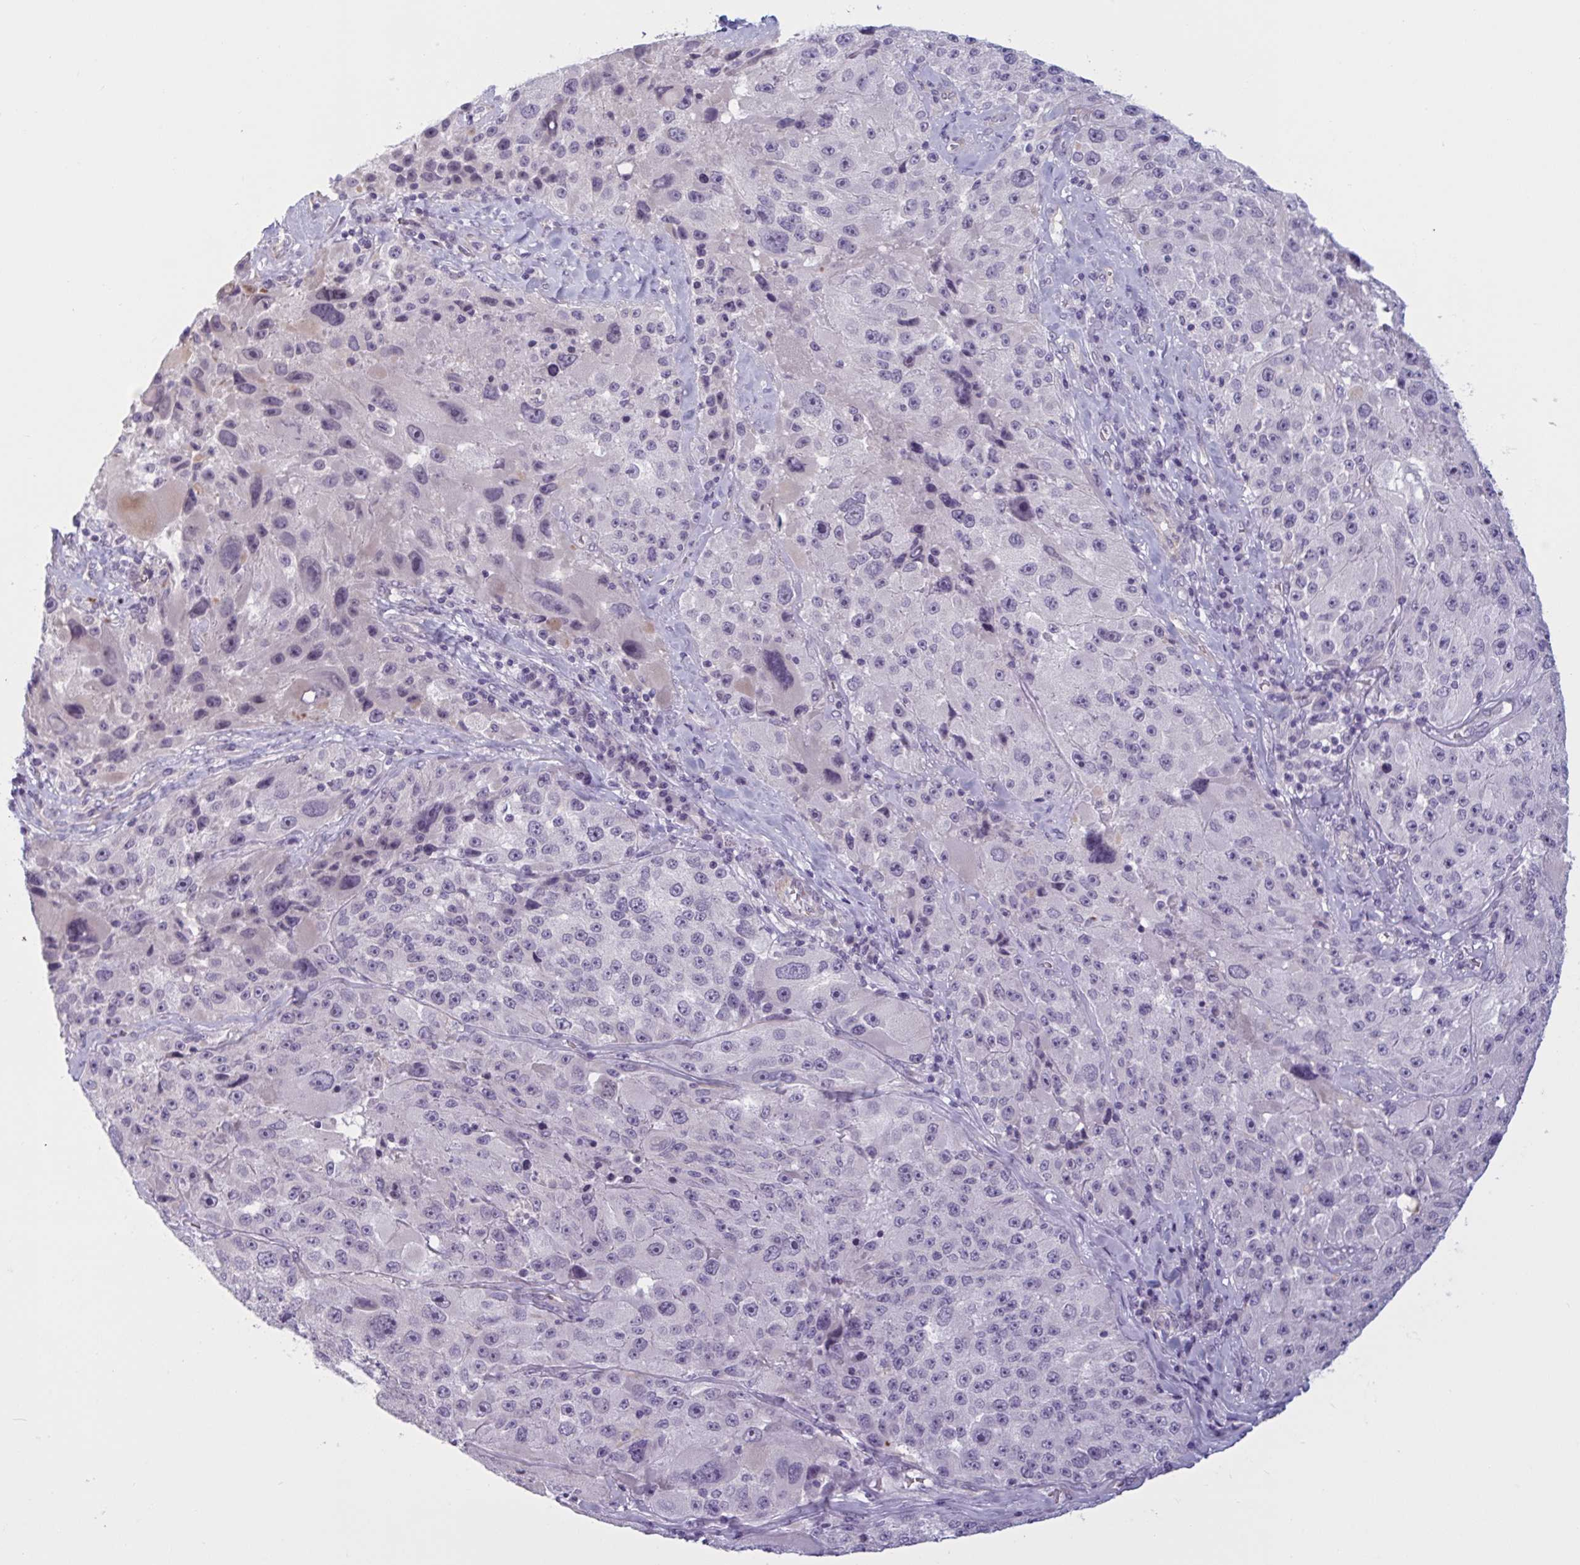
{"staining": {"intensity": "negative", "quantity": "none", "location": "none"}, "tissue": "melanoma", "cell_type": "Tumor cells", "image_type": "cancer", "snomed": [{"axis": "morphology", "description": "Malignant melanoma, Metastatic site"}, {"axis": "topography", "description": "Lymph node"}], "caption": "There is no significant positivity in tumor cells of melanoma.", "gene": "OR1L3", "patient": {"sex": "male", "age": 62}}